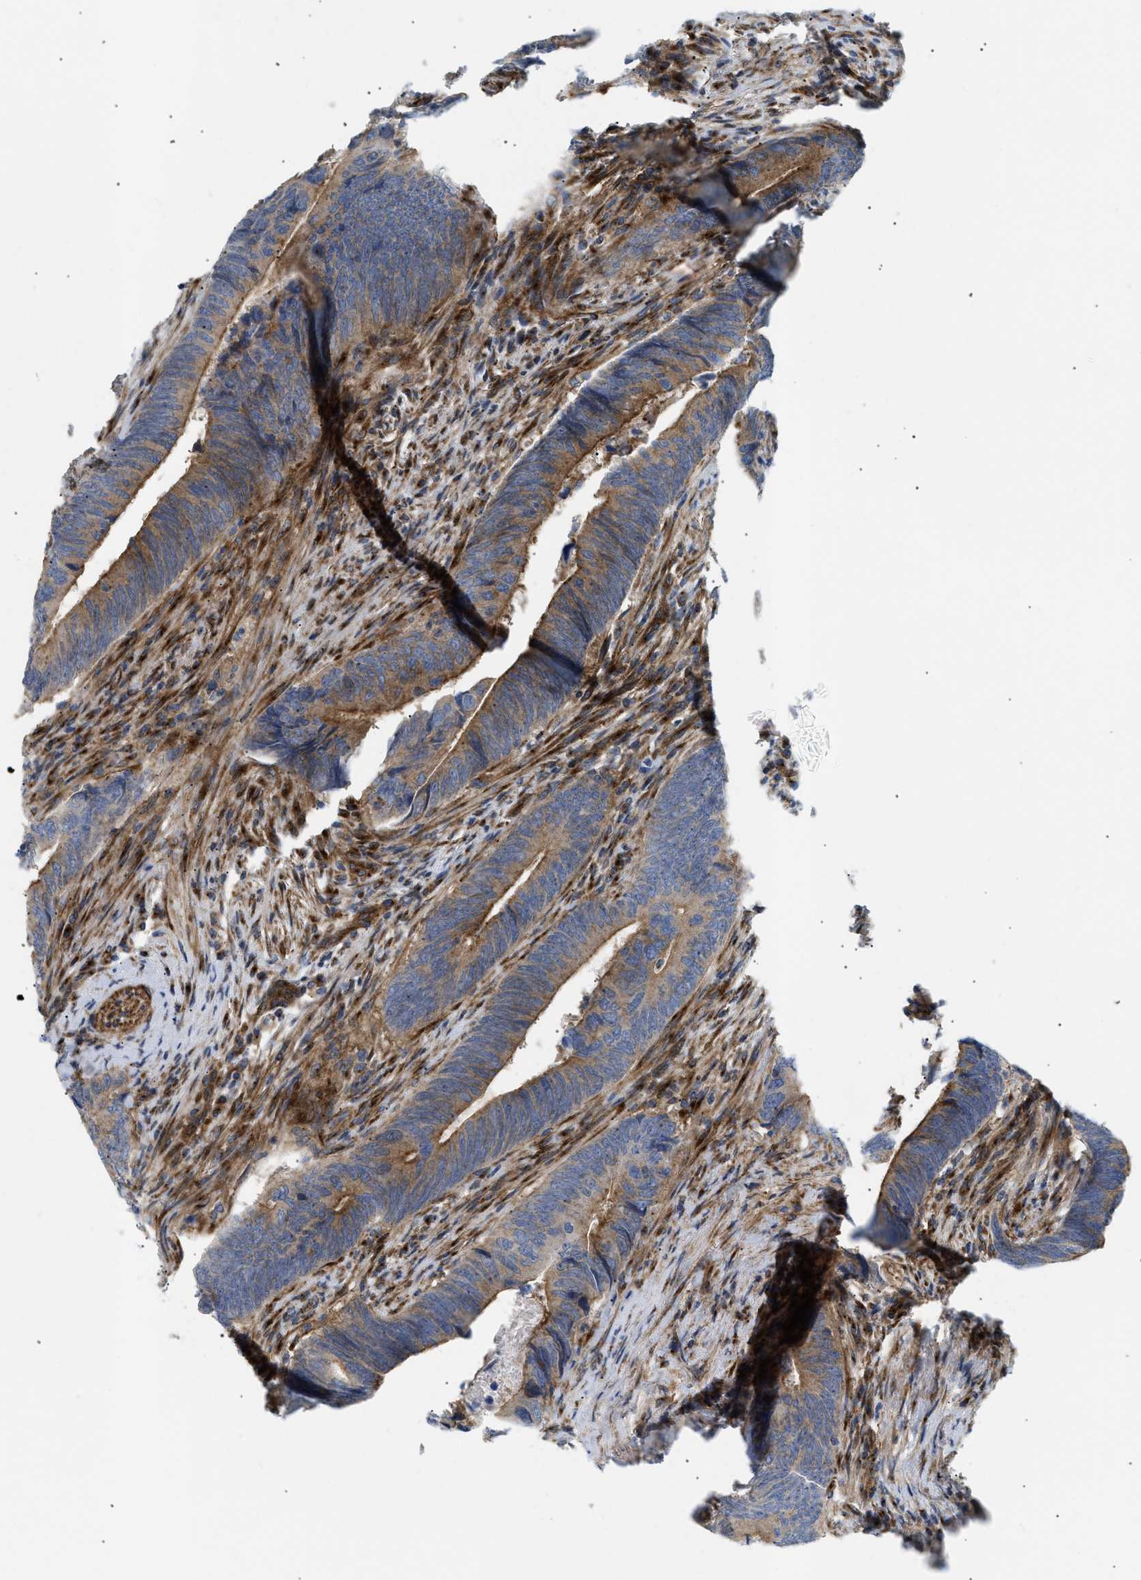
{"staining": {"intensity": "moderate", "quantity": ">75%", "location": "cytoplasmic/membranous"}, "tissue": "colorectal cancer", "cell_type": "Tumor cells", "image_type": "cancer", "snomed": [{"axis": "morphology", "description": "Normal tissue, NOS"}, {"axis": "morphology", "description": "Adenocarcinoma, NOS"}, {"axis": "topography", "description": "Colon"}], "caption": "Protein staining by immunohistochemistry (IHC) displays moderate cytoplasmic/membranous expression in approximately >75% of tumor cells in colorectal adenocarcinoma.", "gene": "DCTN4", "patient": {"sex": "male", "age": 56}}